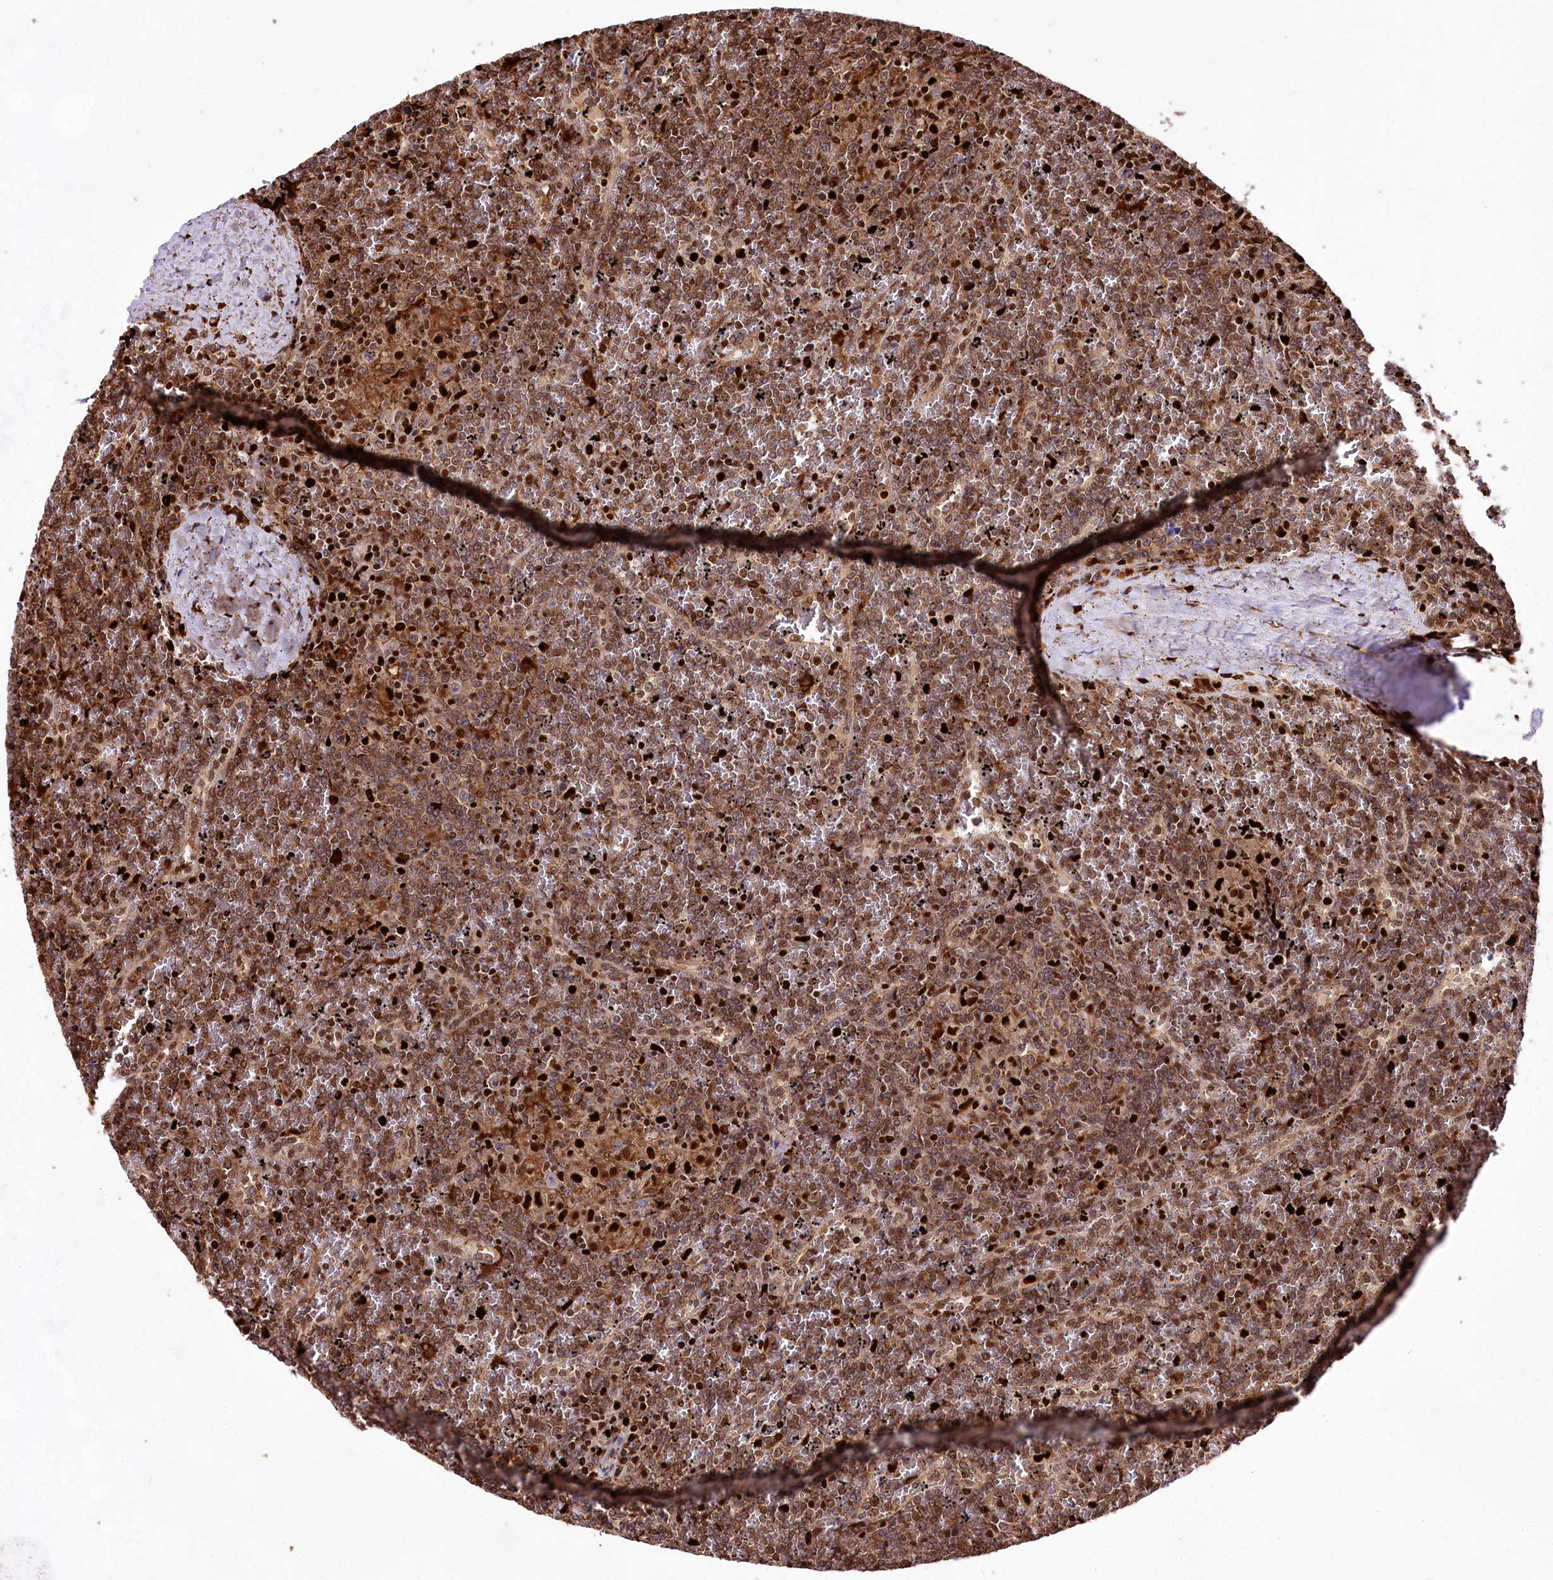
{"staining": {"intensity": "strong", "quantity": "25%-75%", "location": "nuclear"}, "tissue": "lymphoma", "cell_type": "Tumor cells", "image_type": "cancer", "snomed": [{"axis": "morphology", "description": "Malignant lymphoma, non-Hodgkin's type, Low grade"}, {"axis": "topography", "description": "Spleen"}], "caption": "Protein staining of malignant lymphoma, non-Hodgkin's type (low-grade) tissue reveals strong nuclear positivity in approximately 25%-75% of tumor cells.", "gene": "FIGN", "patient": {"sex": "female", "age": 19}}